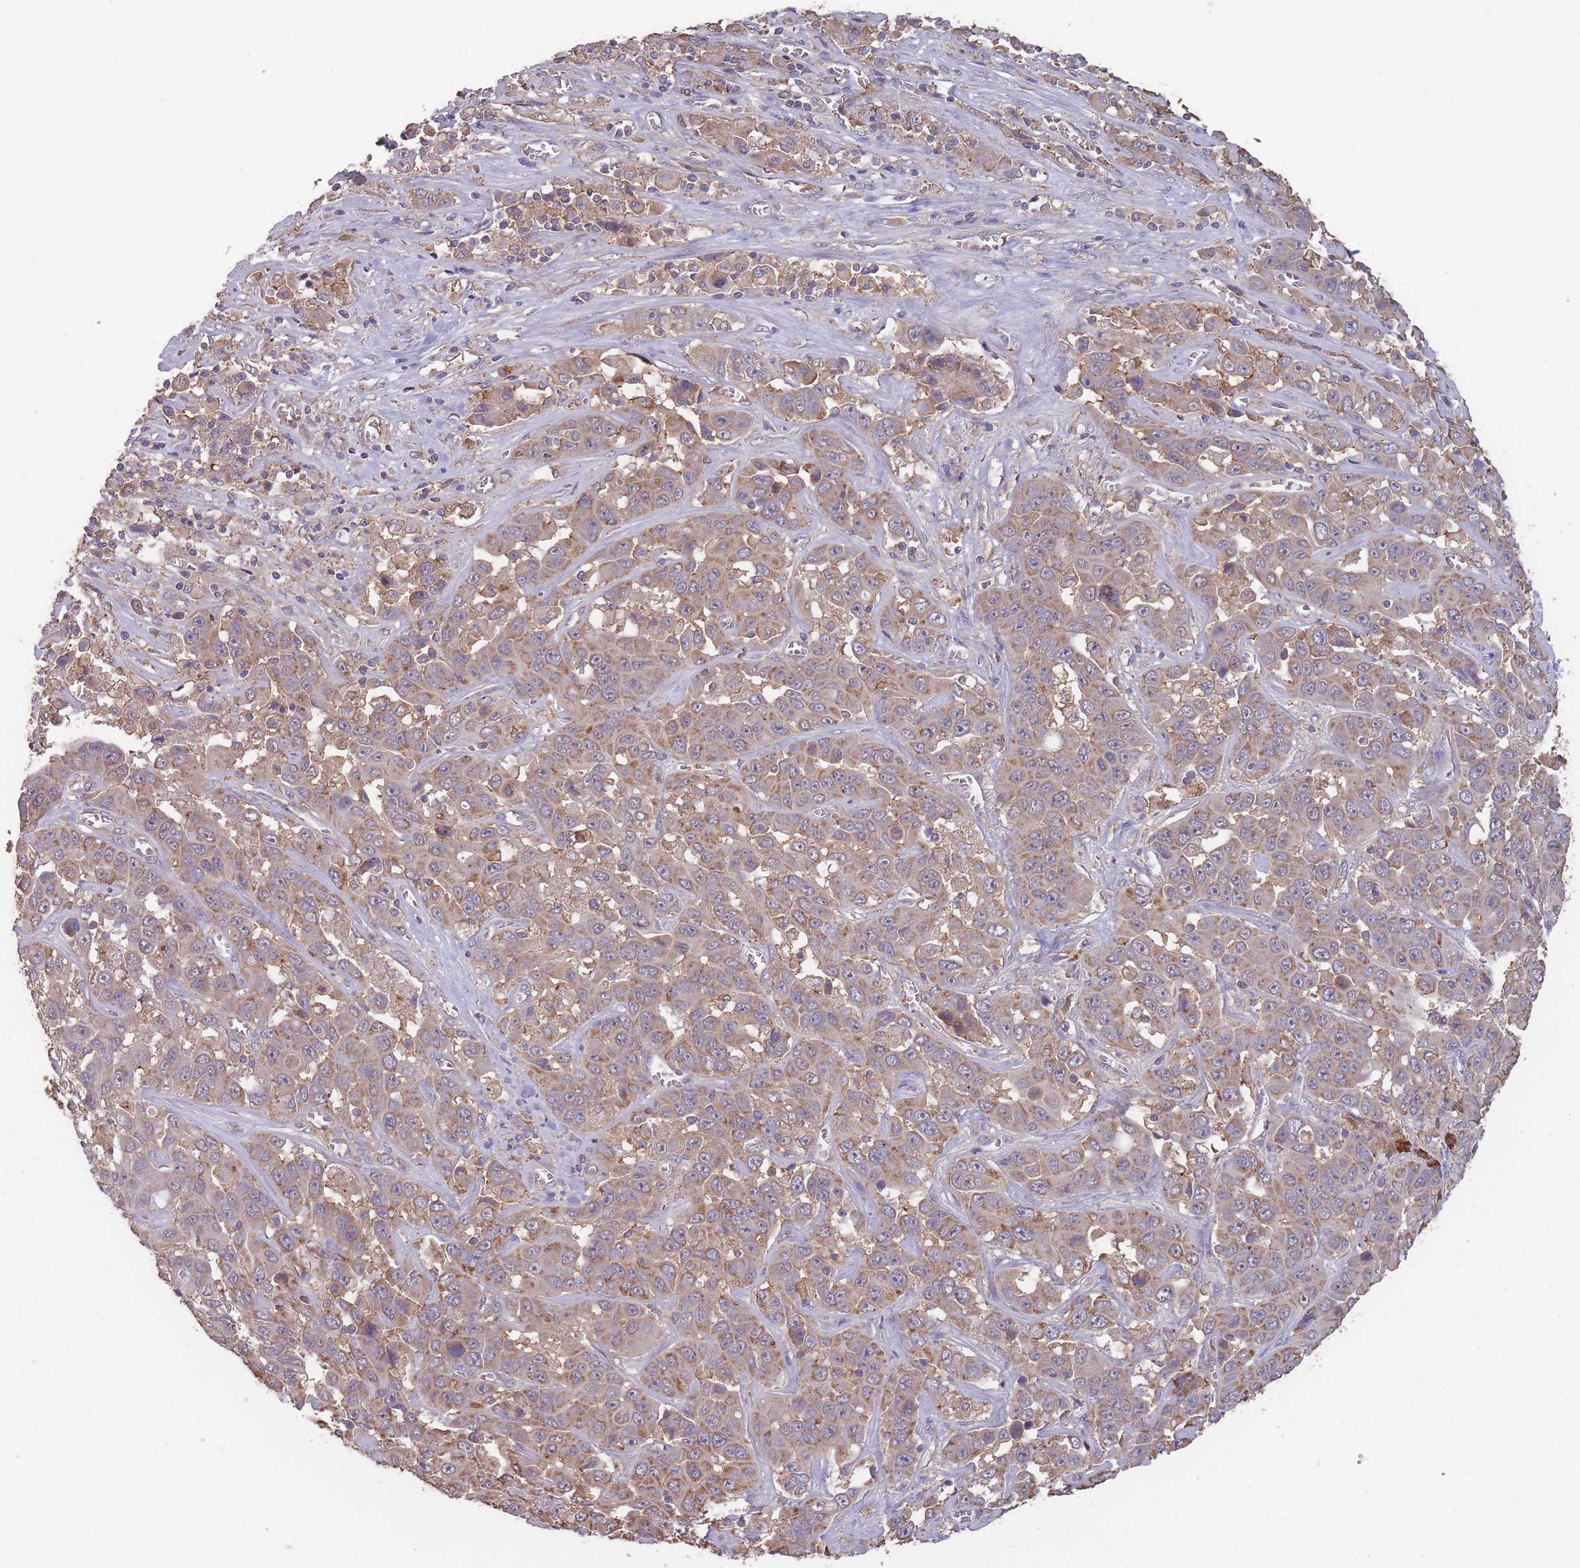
{"staining": {"intensity": "moderate", "quantity": ">75%", "location": "cytoplasmic/membranous"}, "tissue": "liver cancer", "cell_type": "Tumor cells", "image_type": "cancer", "snomed": [{"axis": "morphology", "description": "Cholangiocarcinoma"}, {"axis": "topography", "description": "Liver"}], "caption": "Protein staining of liver cancer tissue displays moderate cytoplasmic/membranous positivity in approximately >75% of tumor cells.", "gene": "SANBR", "patient": {"sex": "female", "age": 52}}